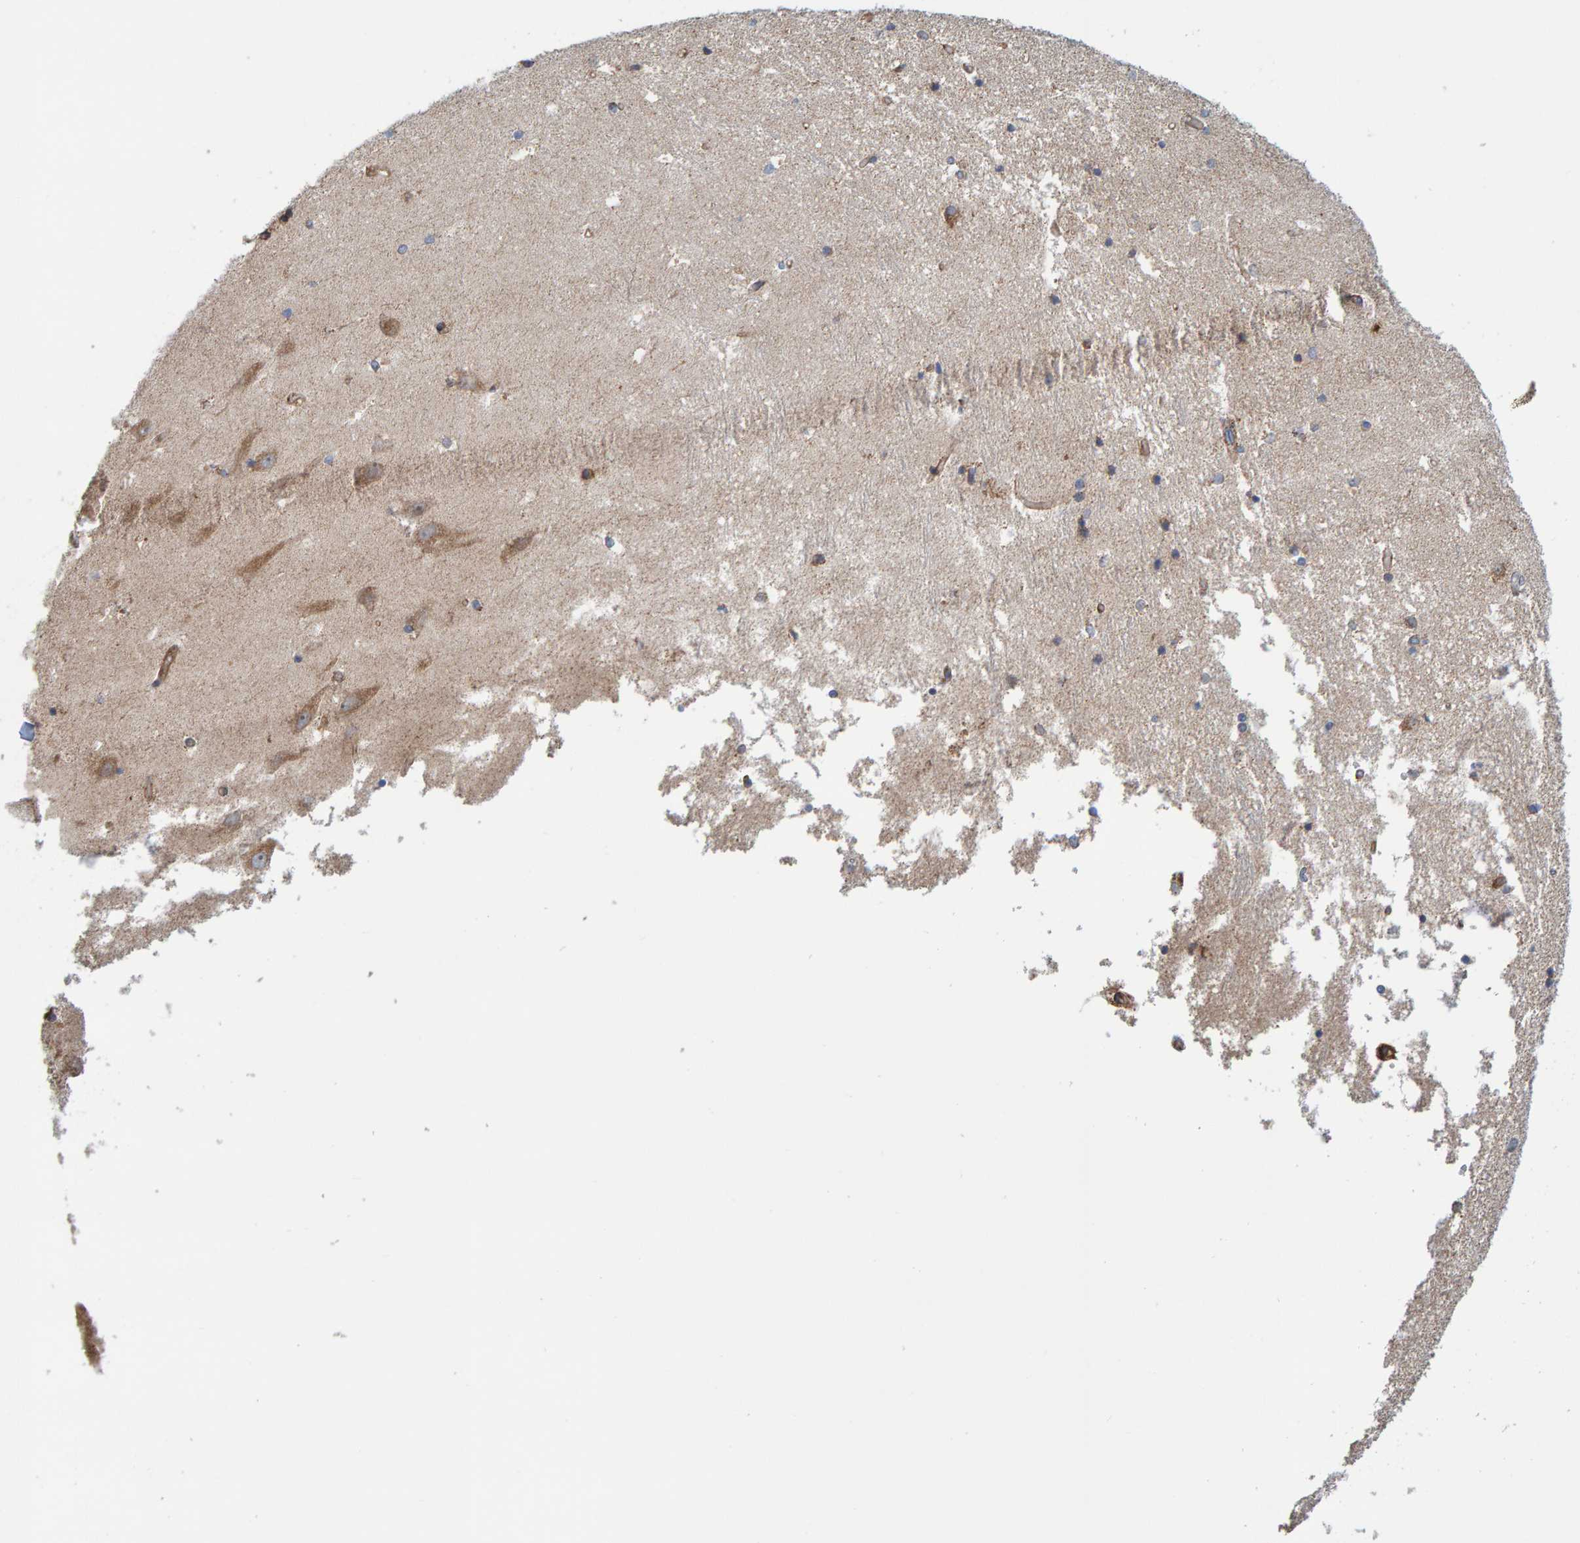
{"staining": {"intensity": "weak", "quantity": "25%-75%", "location": "cytoplasmic/membranous"}, "tissue": "hippocampus", "cell_type": "Glial cells", "image_type": "normal", "snomed": [{"axis": "morphology", "description": "Normal tissue, NOS"}, {"axis": "topography", "description": "Hippocampus"}], "caption": "Immunohistochemical staining of unremarkable hippocampus demonstrates weak cytoplasmic/membranous protein staining in about 25%-75% of glial cells.", "gene": "MRPL45", "patient": {"sex": "male", "age": 45}}